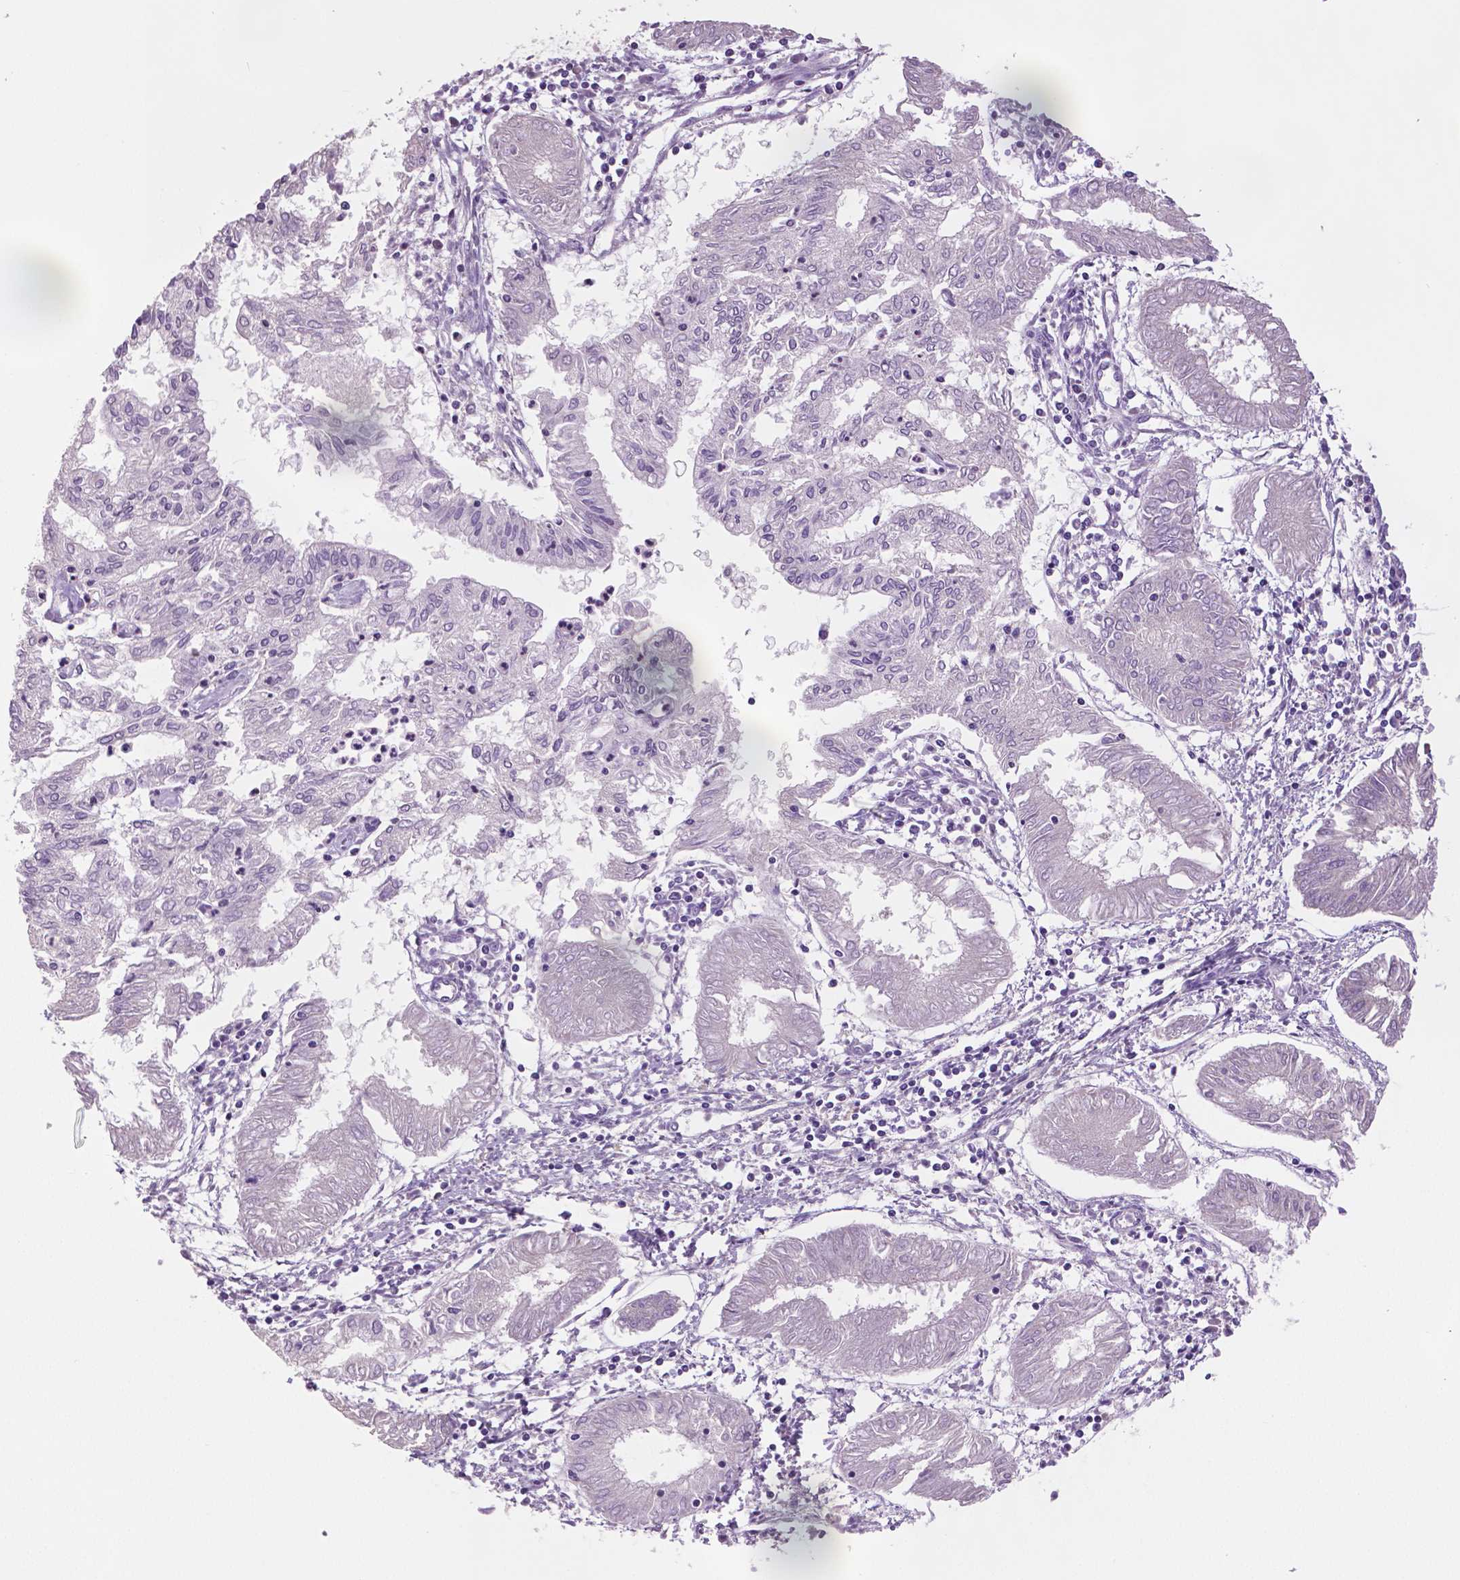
{"staining": {"intensity": "negative", "quantity": "none", "location": "none"}, "tissue": "endometrial cancer", "cell_type": "Tumor cells", "image_type": "cancer", "snomed": [{"axis": "morphology", "description": "Adenocarcinoma, NOS"}, {"axis": "topography", "description": "Endometrium"}], "caption": "Tumor cells are negative for protein expression in human endometrial adenocarcinoma.", "gene": "DNAH12", "patient": {"sex": "female", "age": 68}}